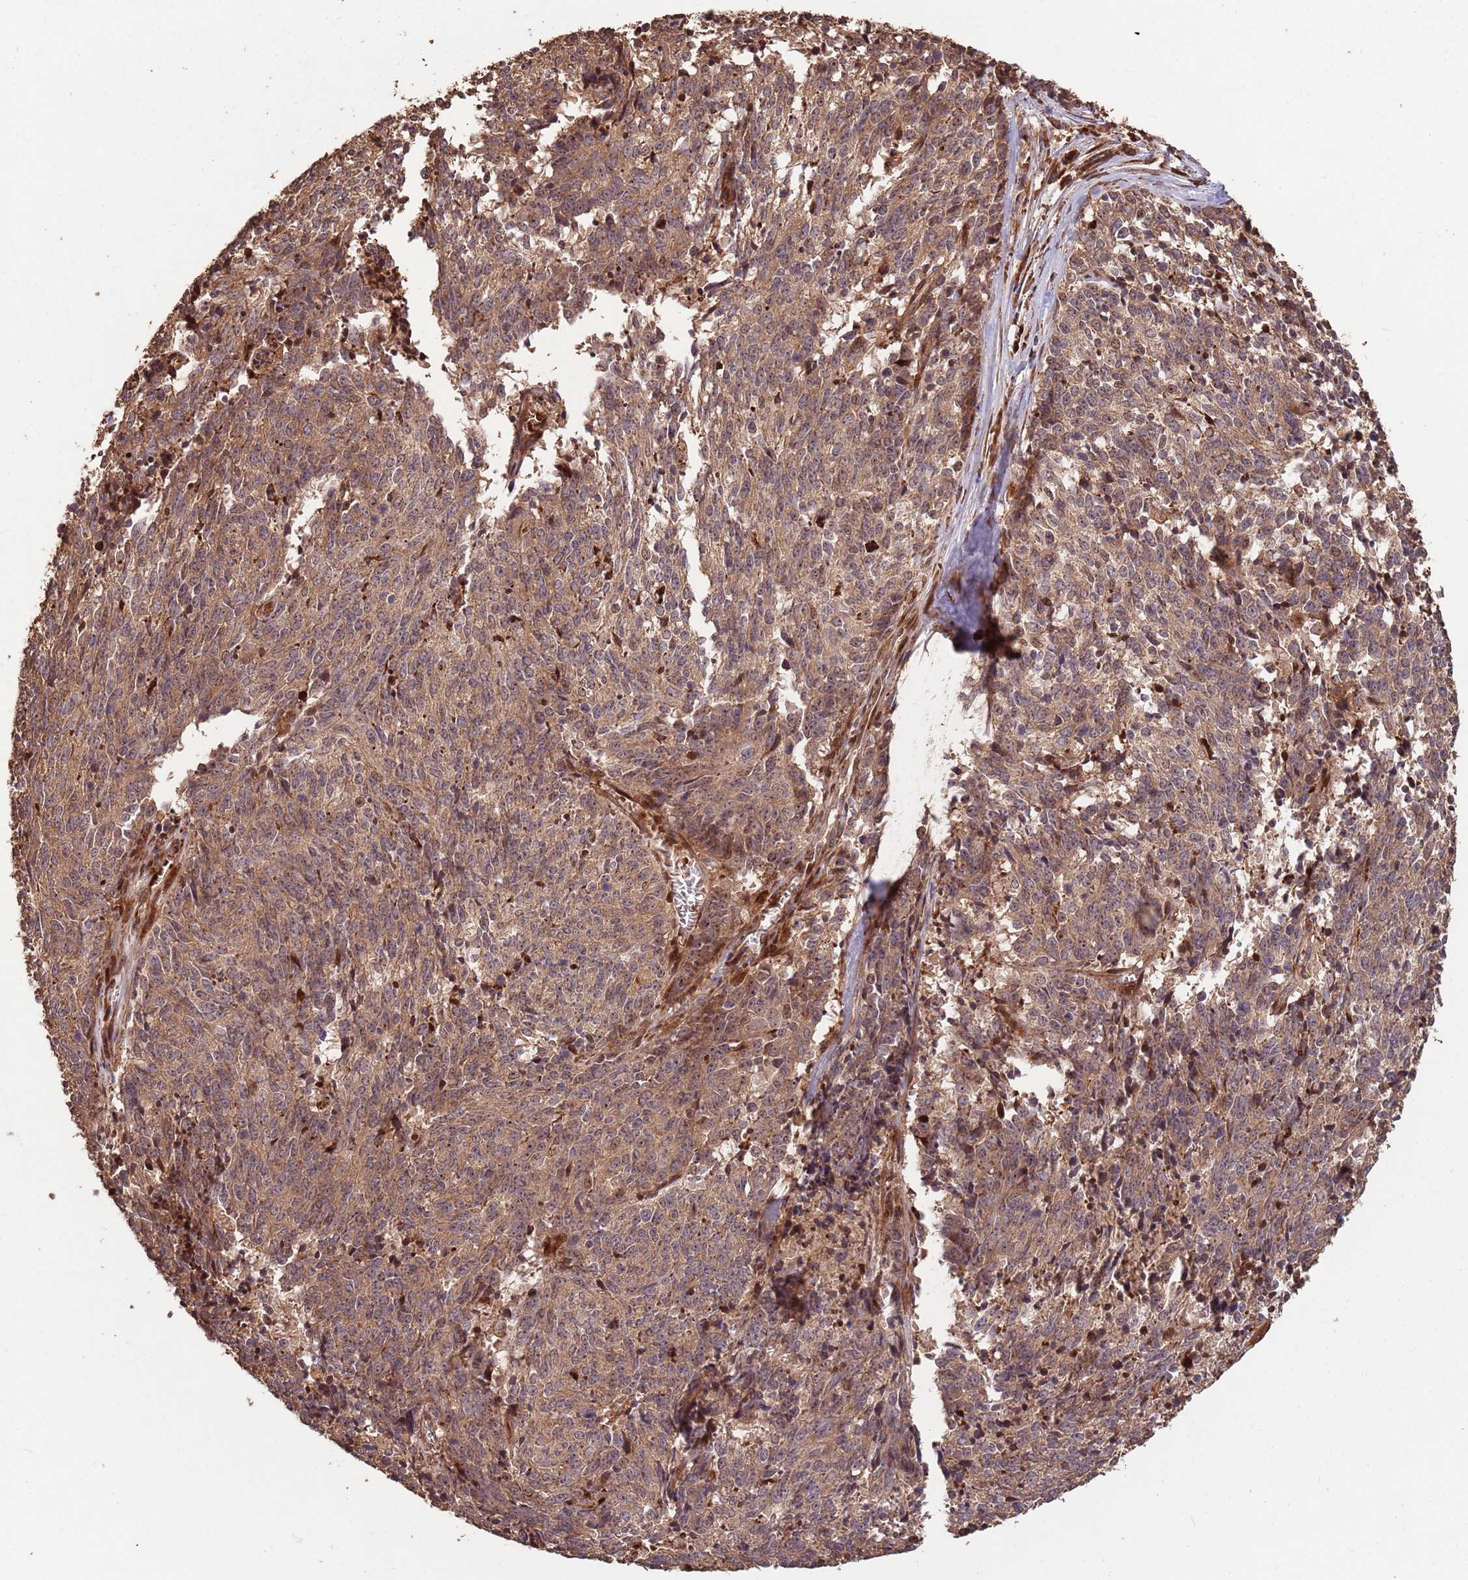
{"staining": {"intensity": "moderate", "quantity": ">75%", "location": "cytoplasmic/membranous"}, "tissue": "cervical cancer", "cell_type": "Tumor cells", "image_type": "cancer", "snomed": [{"axis": "morphology", "description": "Squamous cell carcinoma, NOS"}, {"axis": "topography", "description": "Cervix"}], "caption": "Cervical cancer (squamous cell carcinoma) was stained to show a protein in brown. There is medium levels of moderate cytoplasmic/membranous staining in approximately >75% of tumor cells.", "gene": "ZNF428", "patient": {"sex": "female", "age": 29}}